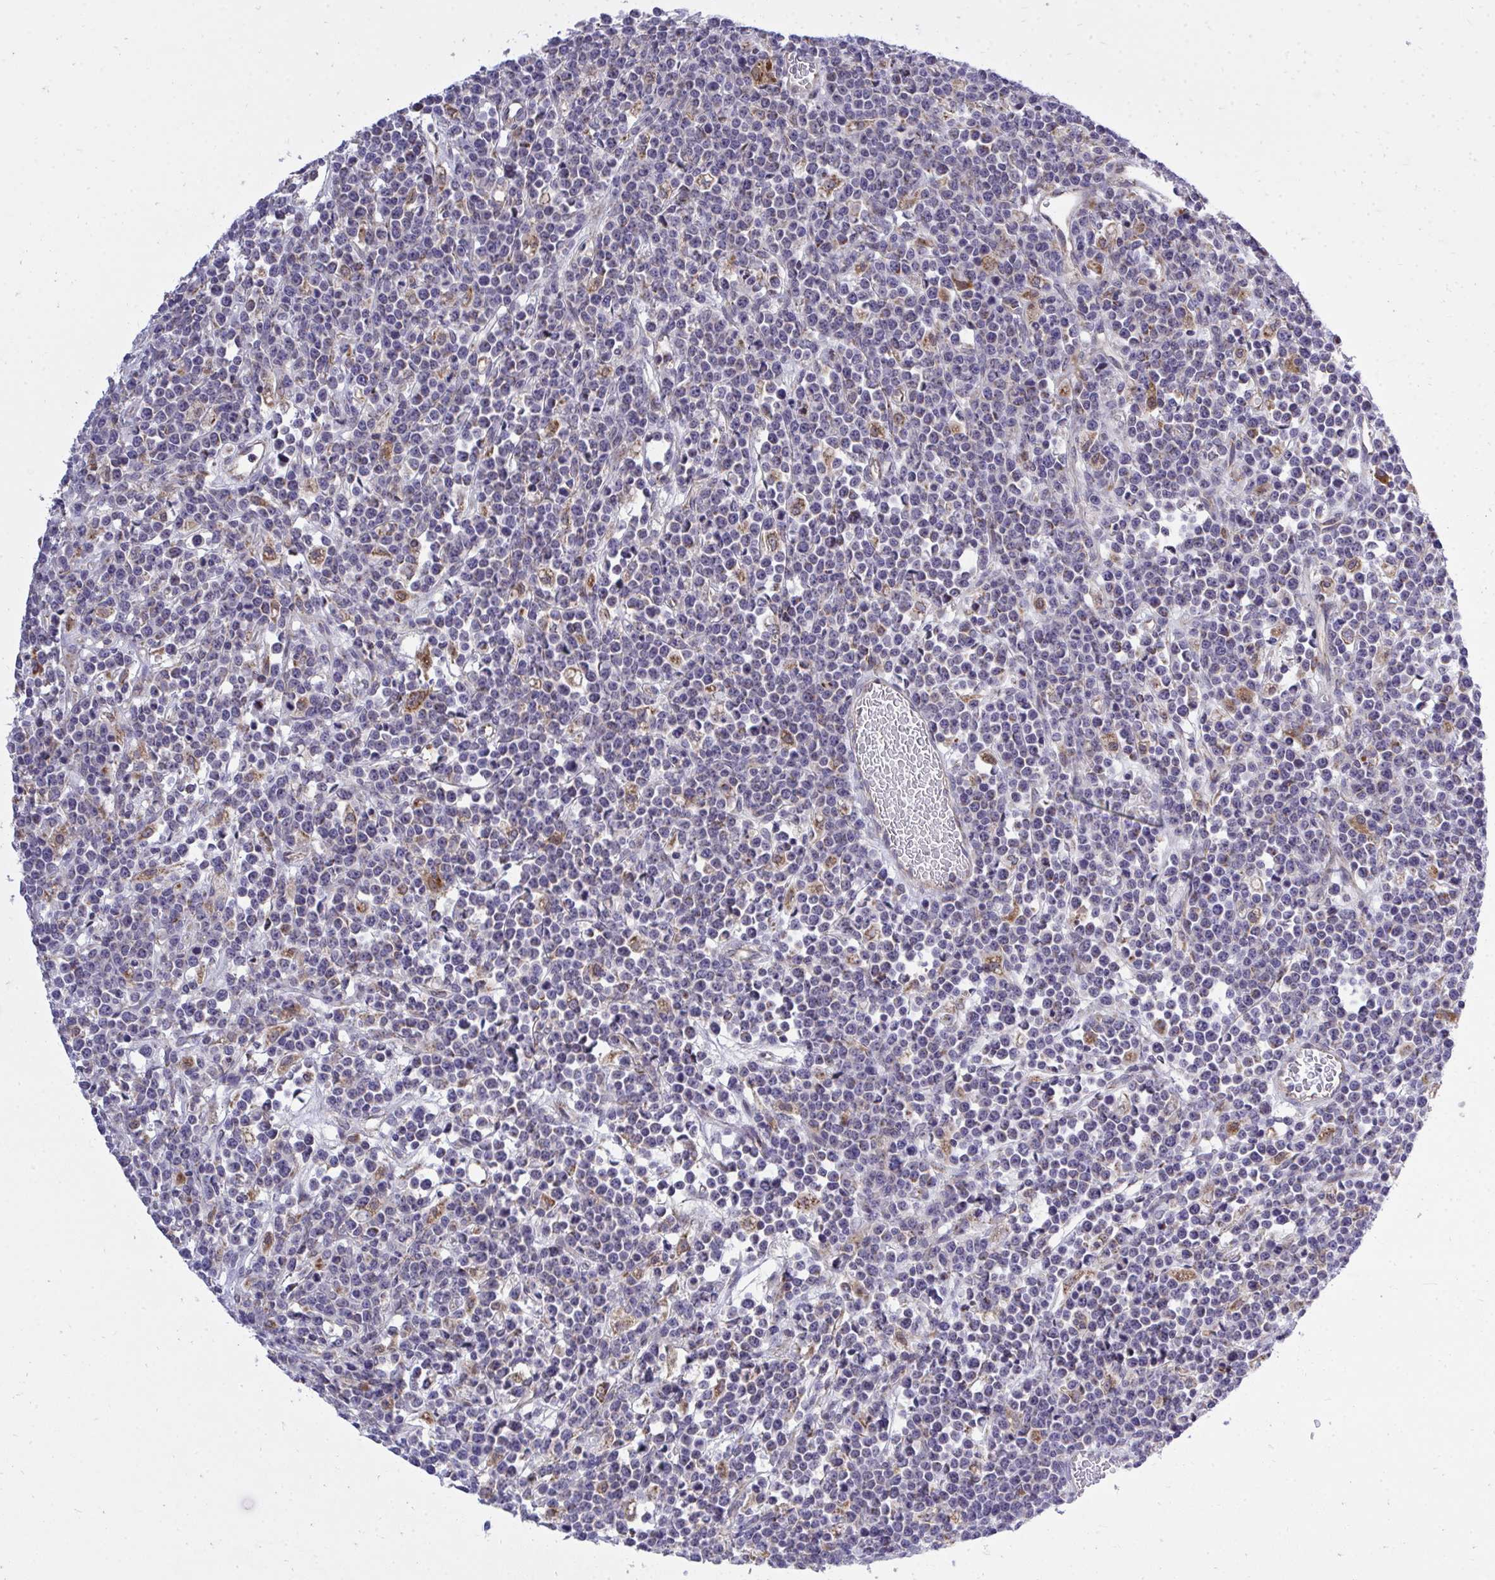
{"staining": {"intensity": "negative", "quantity": "none", "location": "none"}, "tissue": "lymphoma", "cell_type": "Tumor cells", "image_type": "cancer", "snomed": [{"axis": "morphology", "description": "Malignant lymphoma, non-Hodgkin's type, High grade"}, {"axis": "topography", "description": "Ovary"}], "caption": "DAB immunohistochemical staining of lymphoma reveals no significant expression in tumor cells.", "gene": "XAF1", "patient": {"sex": "female", "age": 56}}